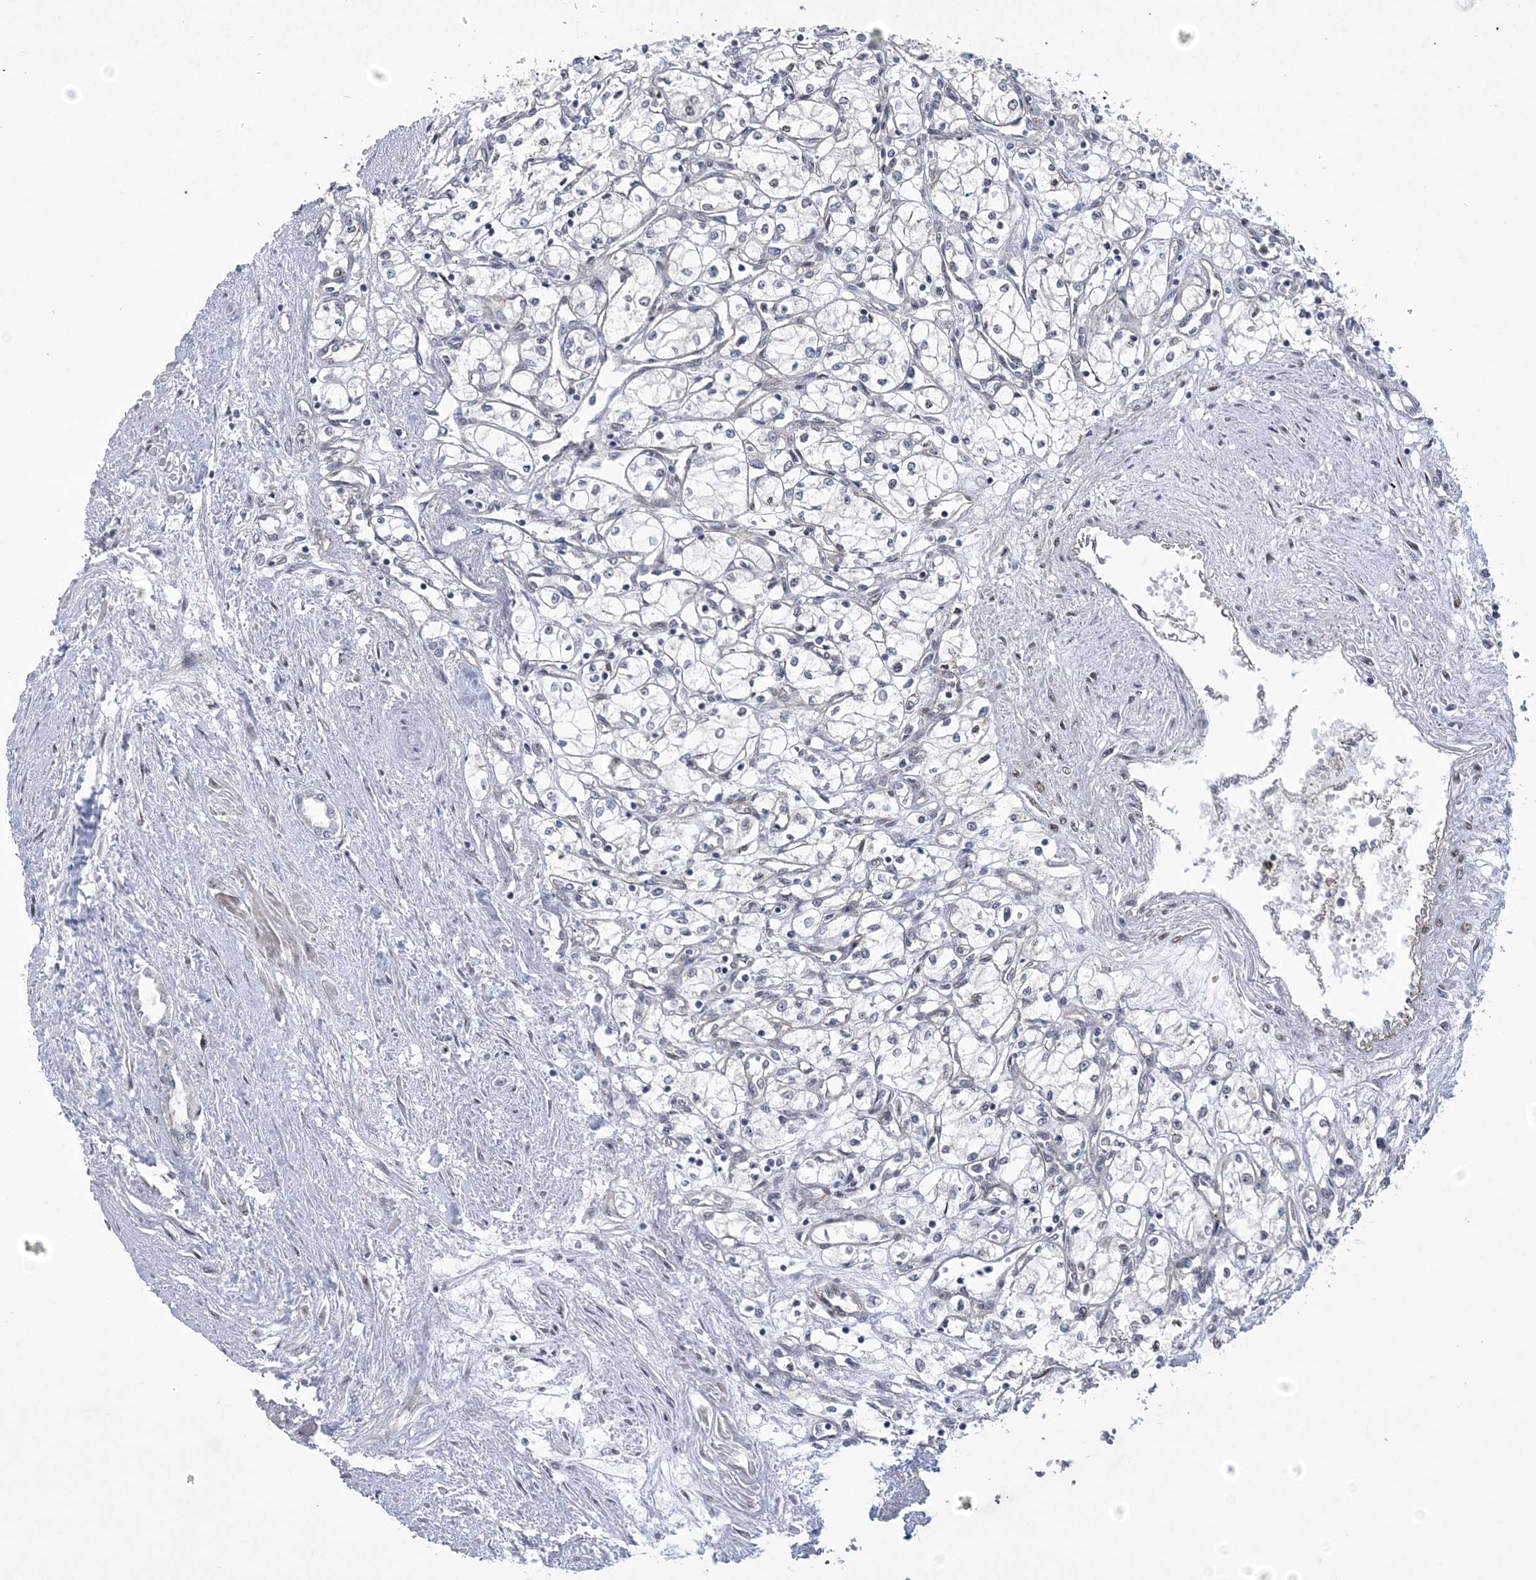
{"staining": {"intensity": "negative", "quantity": "none", "location": "none"}, "tissue": "renal cancer", "cell_type": "Tumor cells", "image_type": "cancer", "snomed": [{"axis": "morphology", "description": "Adenocarcinoma, NOS"}, {"axis": "topography", "description": "Kidney"}], "caption": "The IHC histopathology image has no significant positivity in tumor cells of renal cancer tissue.", "gene": "HOMEZ", "patient": {"sex": "male", "age": 59}}